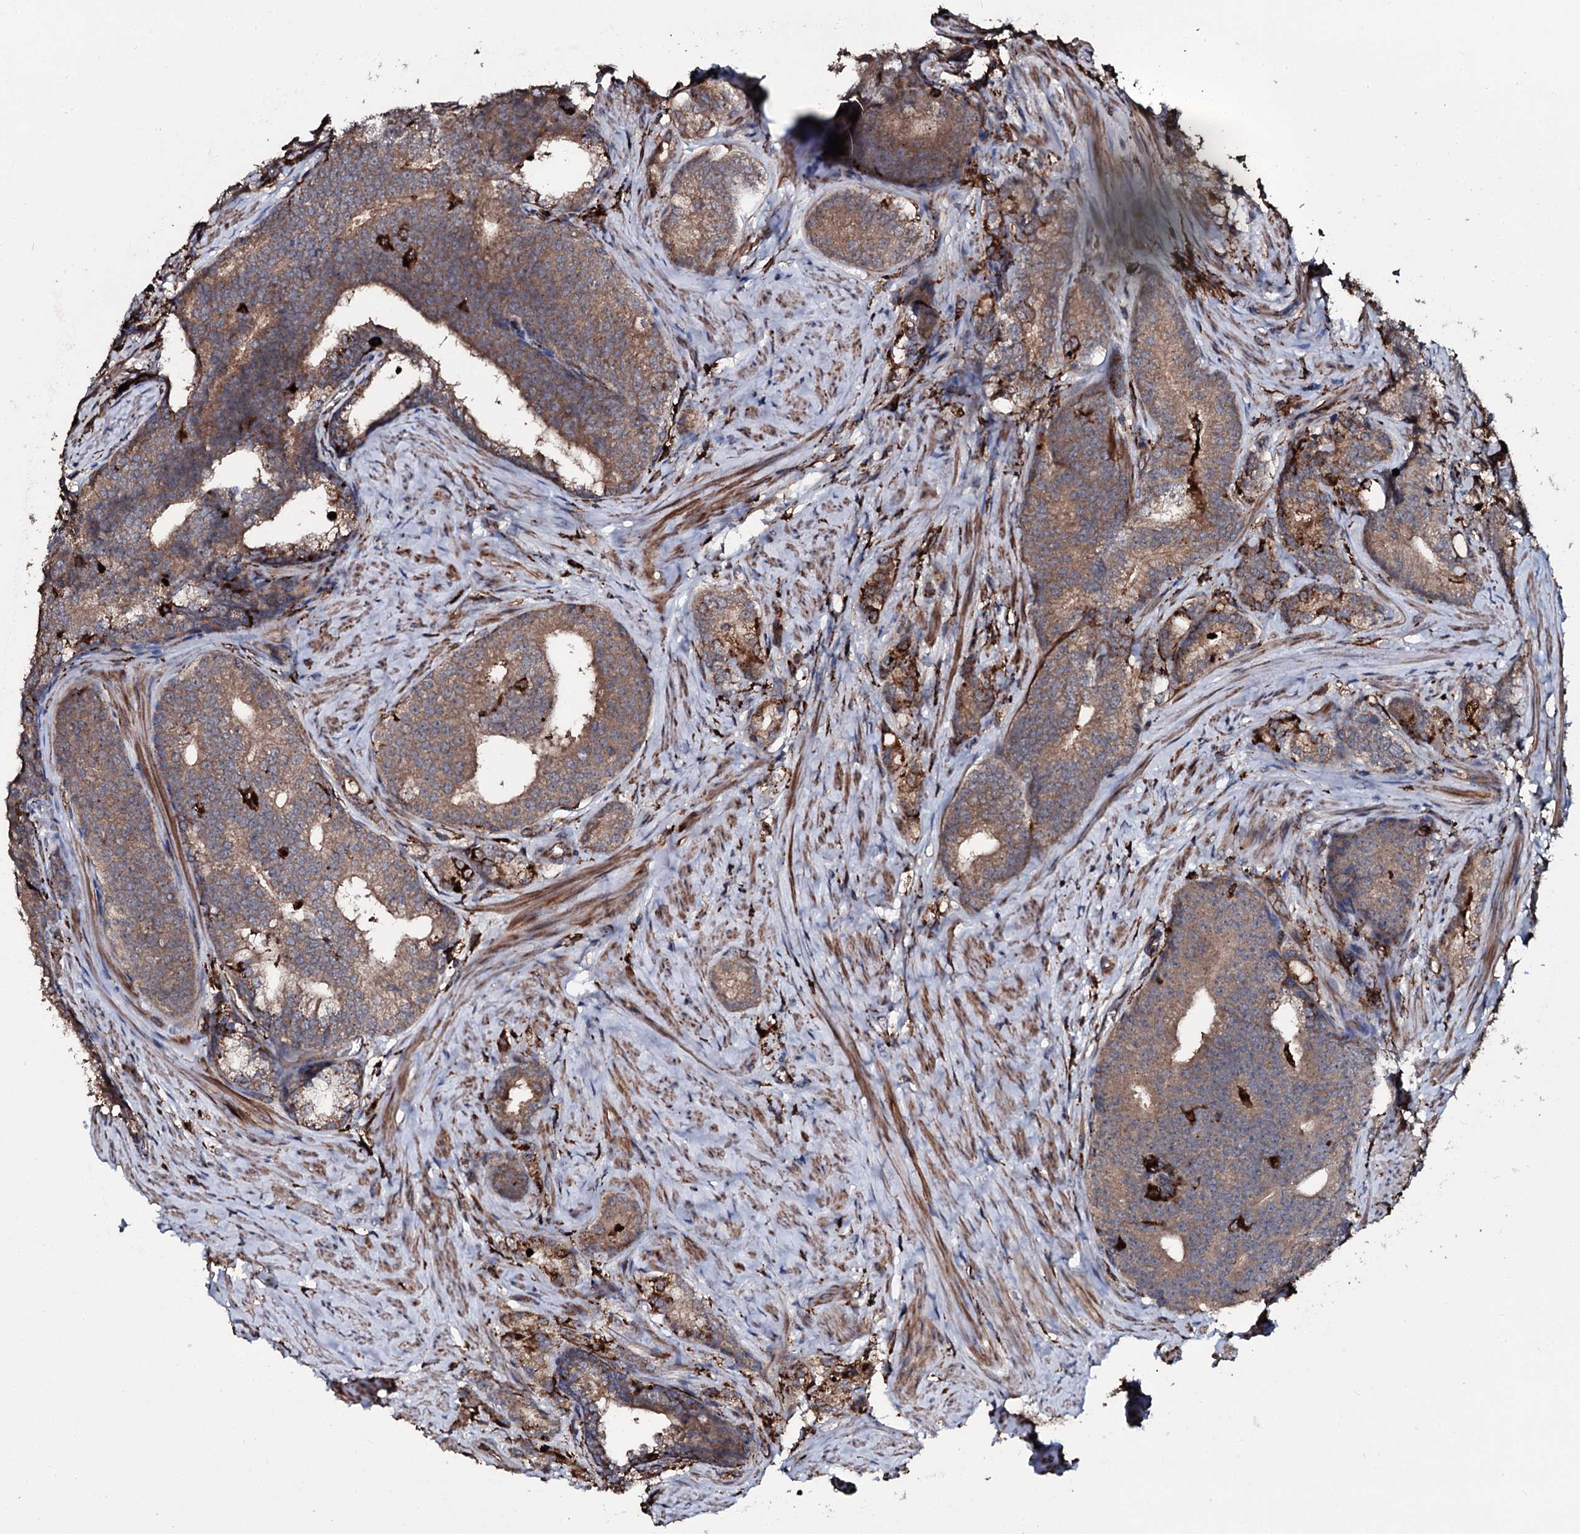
{"staining": {"intensity": "moderate", "quantity": ">75%", "location": "cytoplasmic/membranous"}, "tissue": "prostate cancer", "cell_type": "Tumor cells", "image_type": "cancer", "snomed": [{"axis": "morphology", "description": "Adenocarcinoma, Low grade"}, {"axis": "topography", "description": "Prostate"}], "caption": "Brown immunohistochemical staining in prostate cancer (adenocarcinoma (low-grade)) displays moderate cytoplasmic/membranous expression in about >75% of tumor cells. Nuclei are stained in blue.", "gene": "TPGS2", "patient": {"sex": "male", "age": 71}}